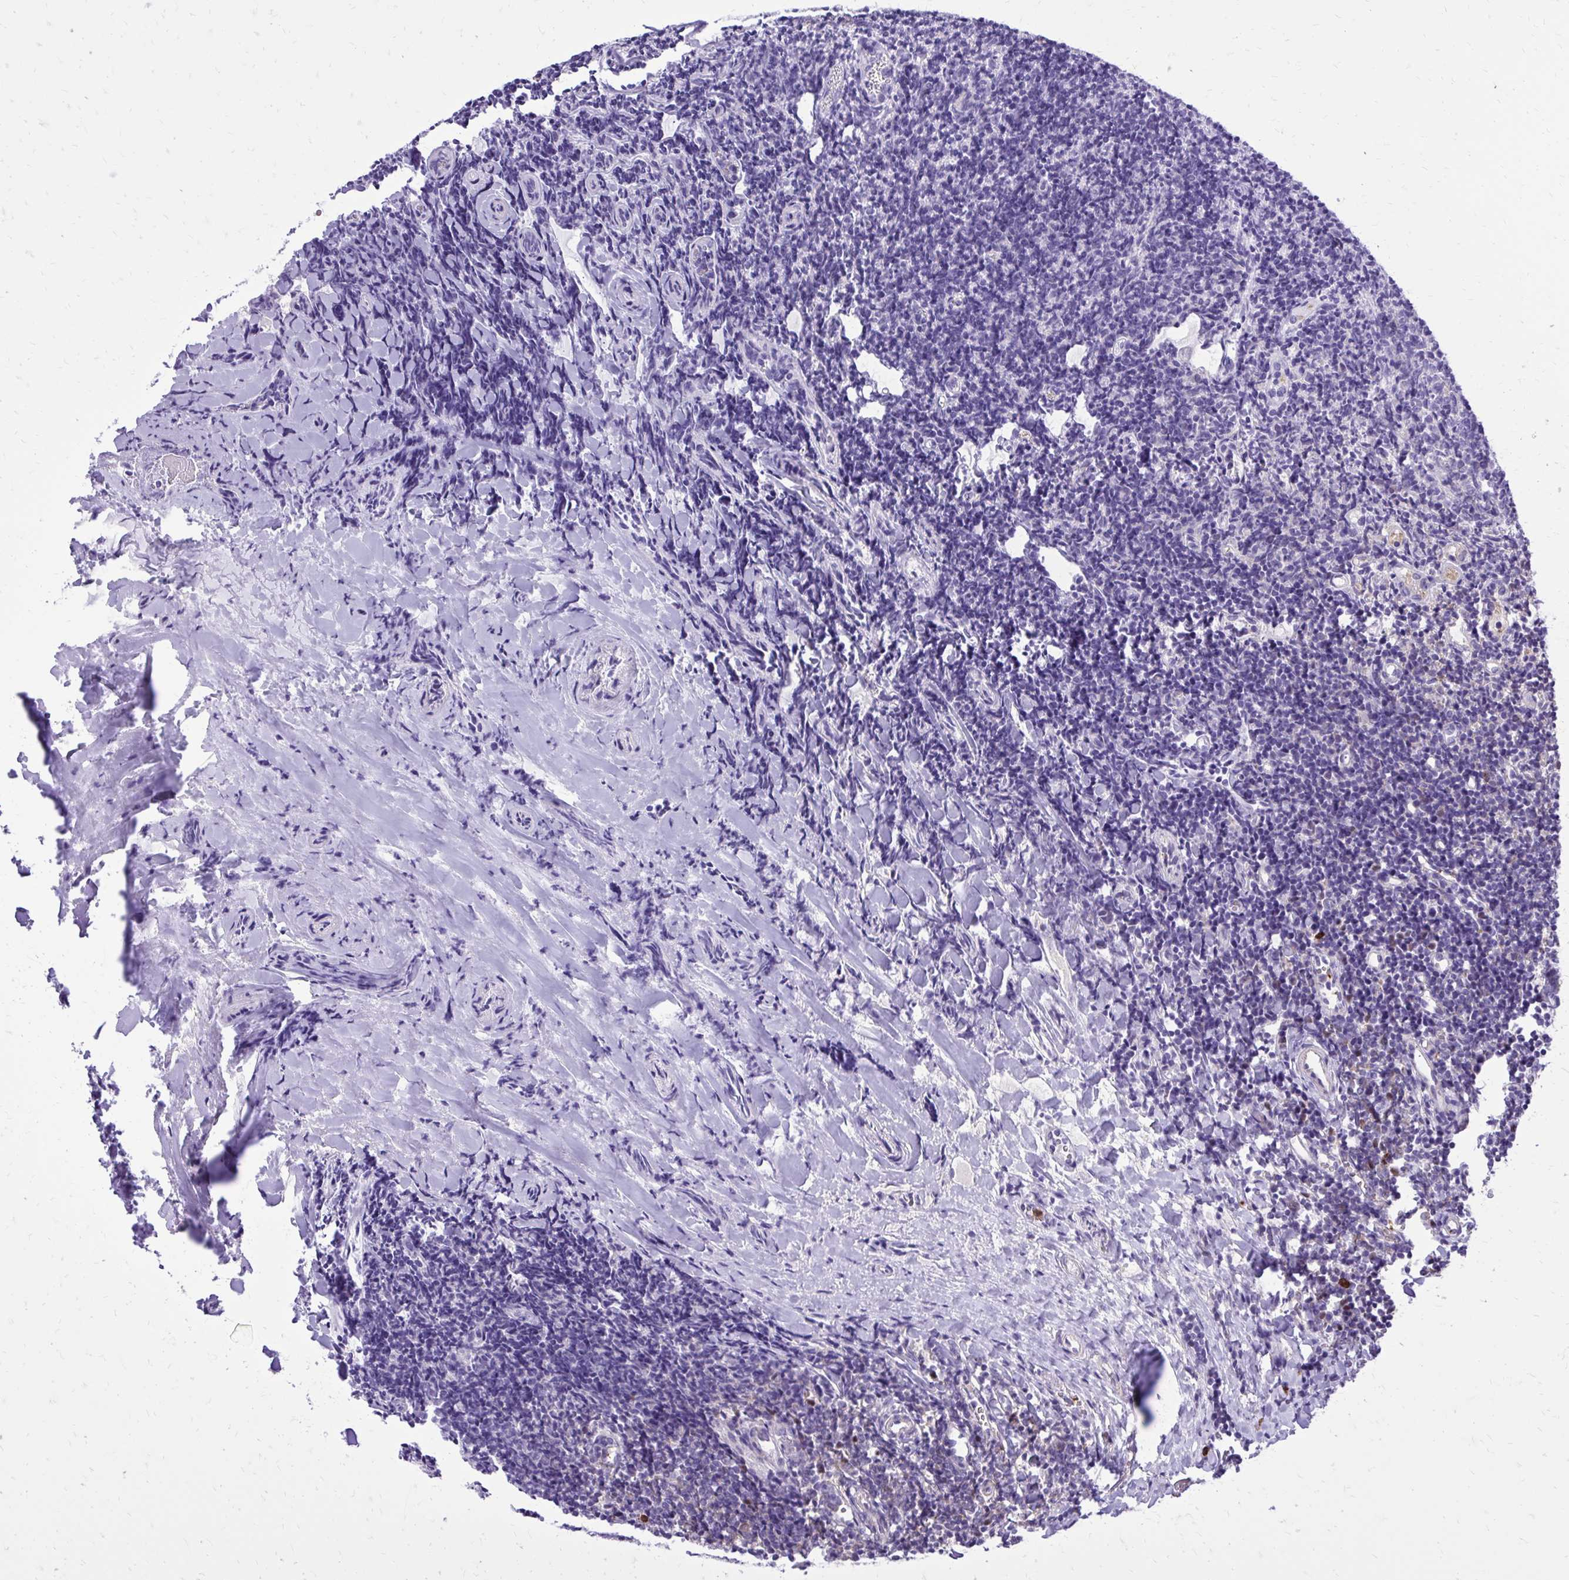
{"staining": {"intensity": "negative", "quantity": "none", "location": "none"}, "tissue": "tonsil", "cell_type": "Germinal center cells", "image_type": "normal", "snomed": [{"axis": "morphology", "description": "Normal tissue, NOS"}, {"axis": "topography", "description": "Tonsil"}], "caption": "Immunohistochemistry micrograph of normal tonsil stained for a protein (brown), which demonstrates no expression in germinal center cells.", "gene": "CAT", "patient": {"sex": "female", "age": 10}}